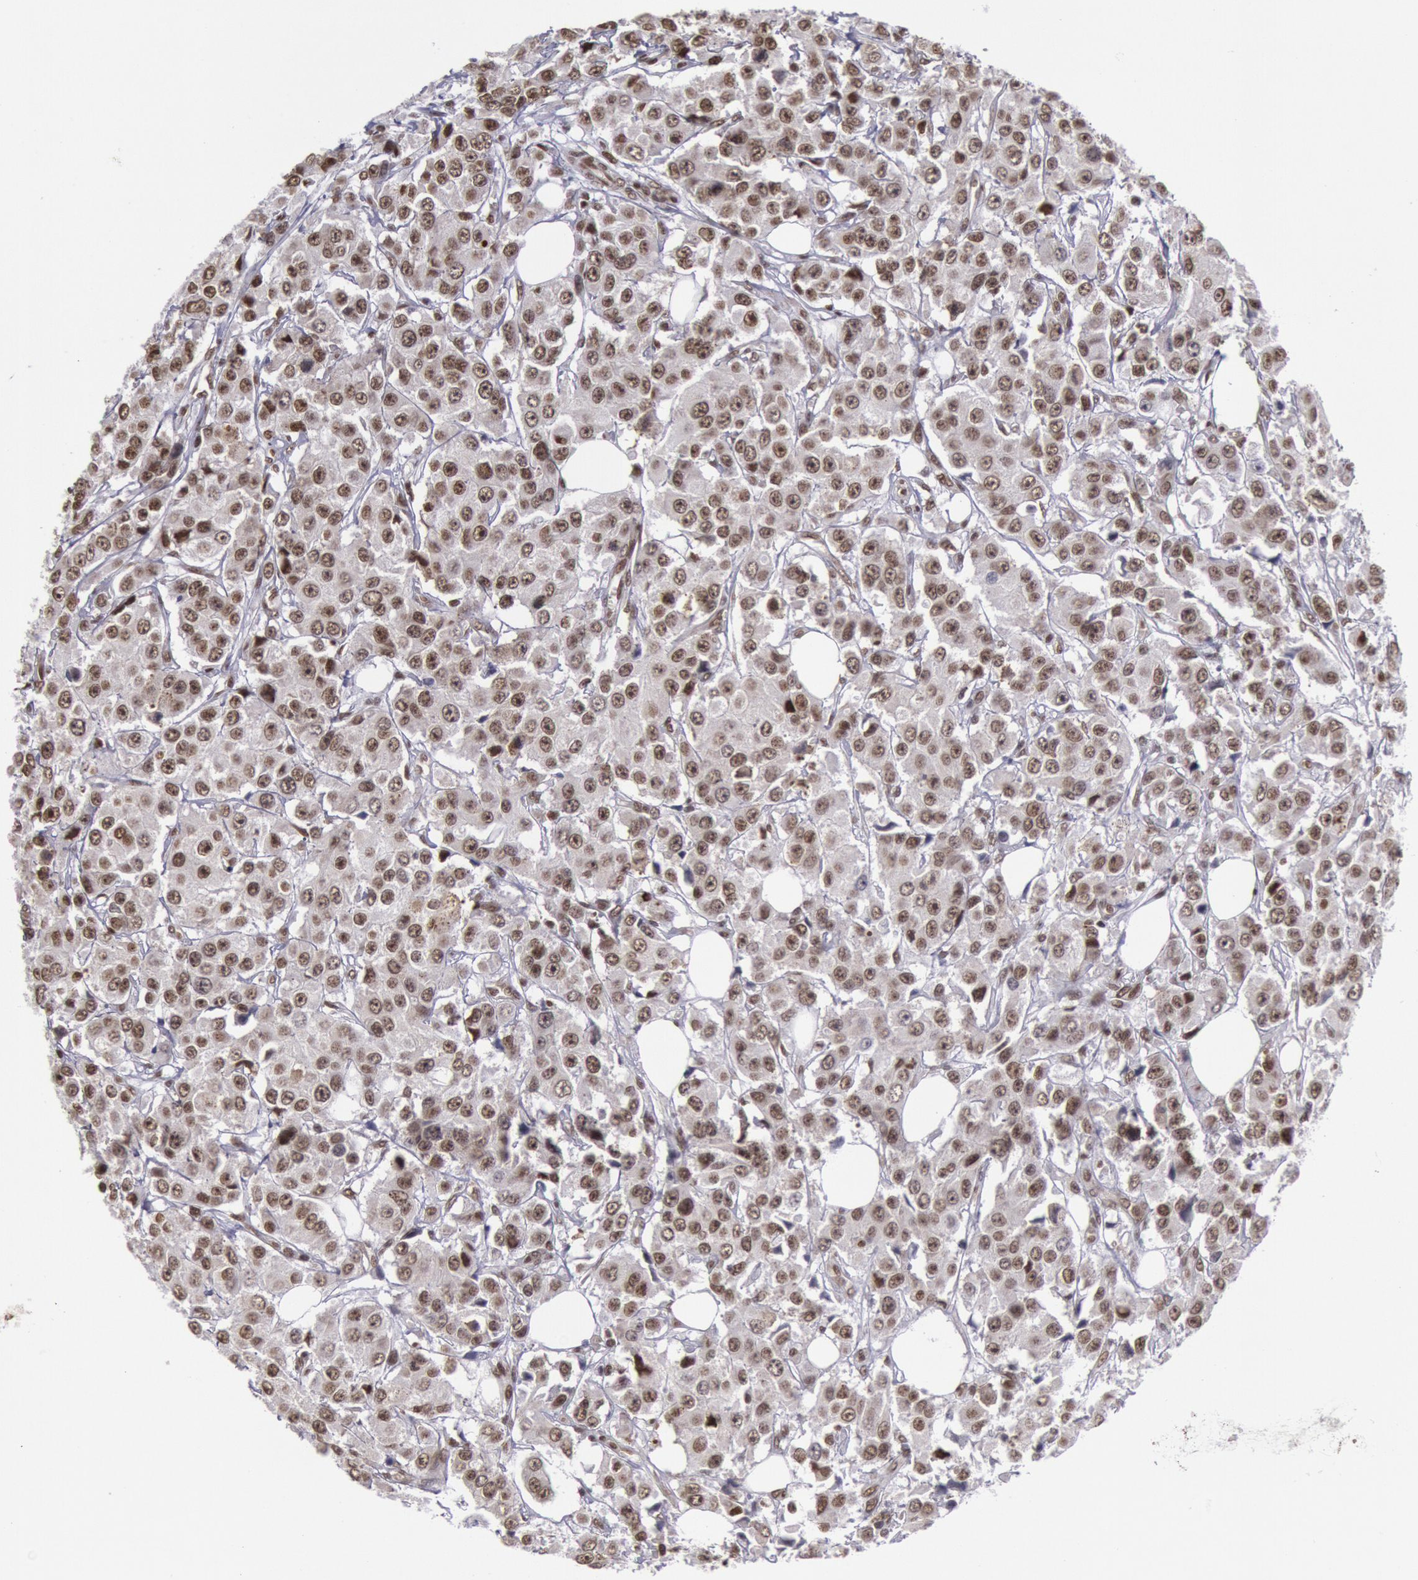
{"staining": {"intensity": "moderate", "quantity": ">75%", "location": "nuclear"}, "tissue": "breast cancer", "cell_type": "Tumor cells", "image_type": "cancer", "snomed": [{"axis": "morphology", "description": "Duct carcinoma"}, {"axis": "topography", "description": "Breast"}], "caption": "Protein analysis of breast invasive ductal carcinoma tissue demonstrates moderate nuclear expression in about >75% of tumor cells. (DAB (3,3'-diaminobenzidine) IHC, brown staining for protein, blue staining for nuclei).", "gene": "NKAP", "patient": {"sex": "female", "age": 58}}